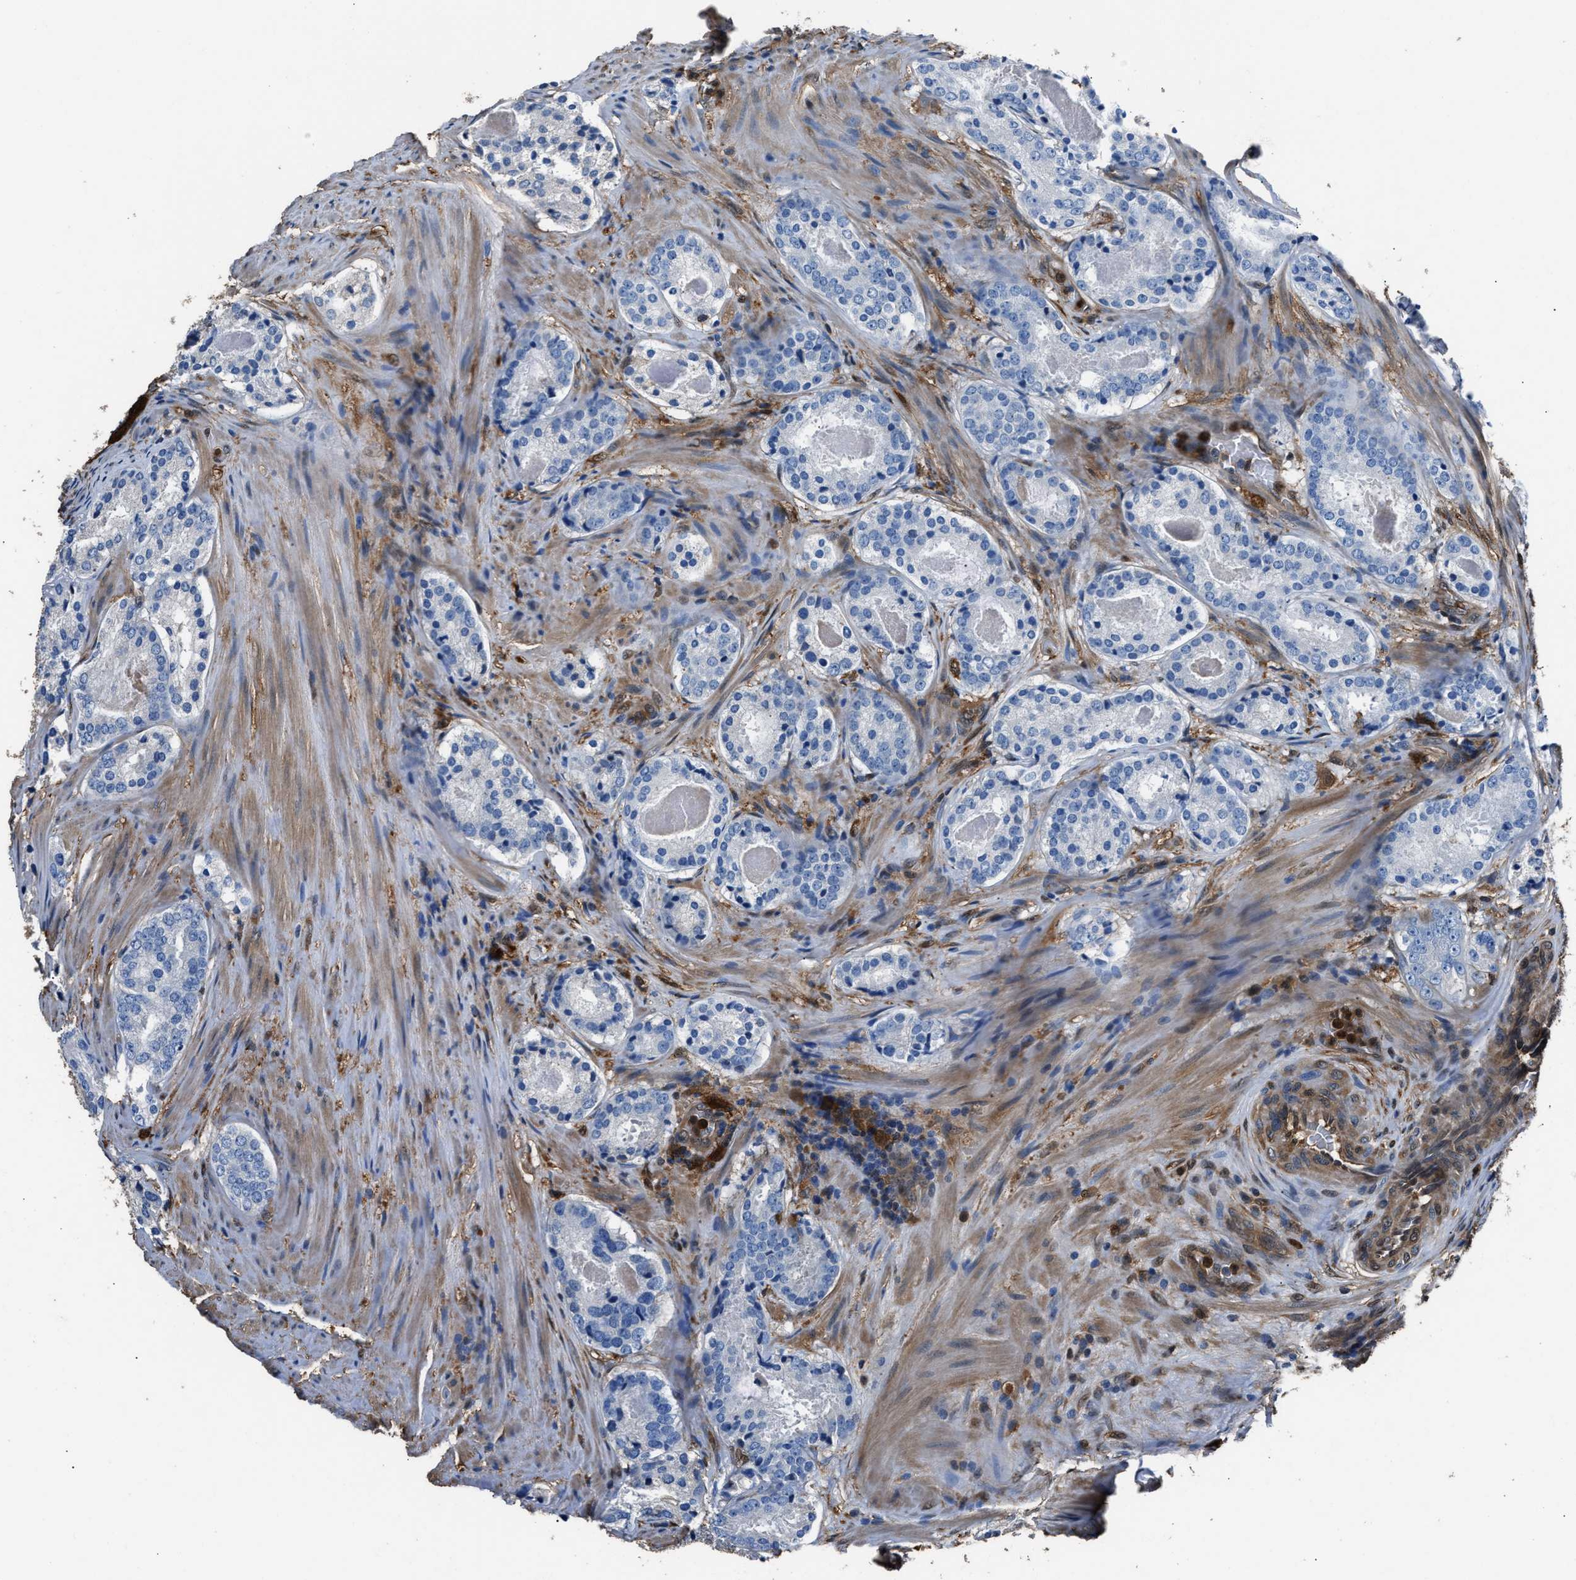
{"staining": {"intensity": "negative", "quantity": "none", "location": "none"}, "tissue": "prostate cancer", "cell_type": "Tumor cells", "image_type": "cancer", "snomed": [{"axis": "morphology", "description": "Adenocarcinoma, Low grade"}, {"axis": "topography", "description": "Prostate"}], "caption": "The histopathology image displays no staining of tumor cells in prostate cancer (low-grade adenocarcinoma). (Immunohistochemistry (ihc), brightfield microscopy, high magnification).", "gene": "GSTP1", "patient": {"sex": "male", "age": 69}}